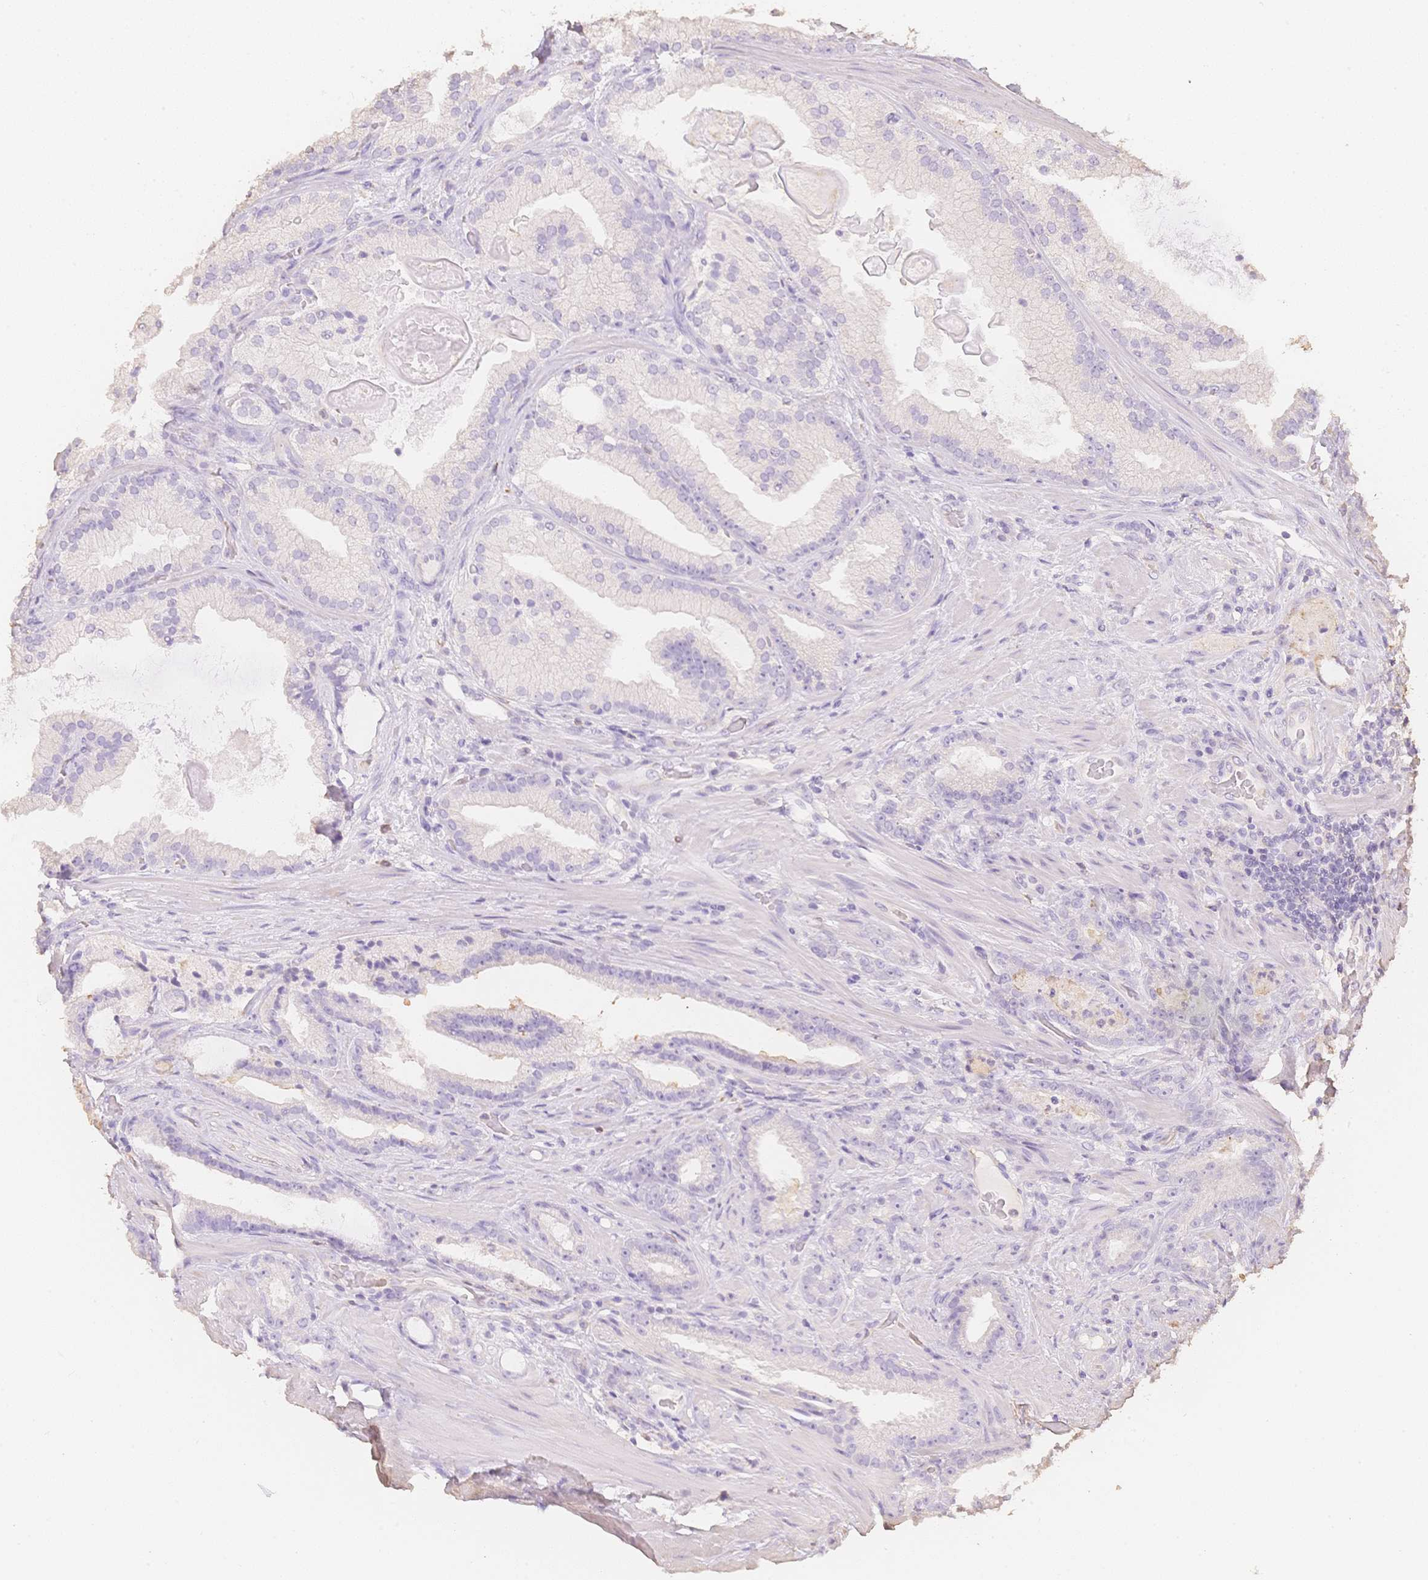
{"staining": {"intensity": "negative", "quantity": "none", "location": "none"}, "tissue": "prostate cancer", "cell_type": "Tumor cells", "image_type": "cancer", "snomed": [{"axis": "morphology", "description": "Adenocarcinoma, High grade"}, {"axis": "topography", "description": "Prostate"}], "caption": "This is a image of immunohistochemistry (IHC) staining of prostate cancer (high-grade adenocarcinoma), which shows no positivity in tumor cells. (DAB immunohistochemistry (IHC), high magnification).", "gene": "MBOAT7", "patient": {"sex": "male", "age": 68}}